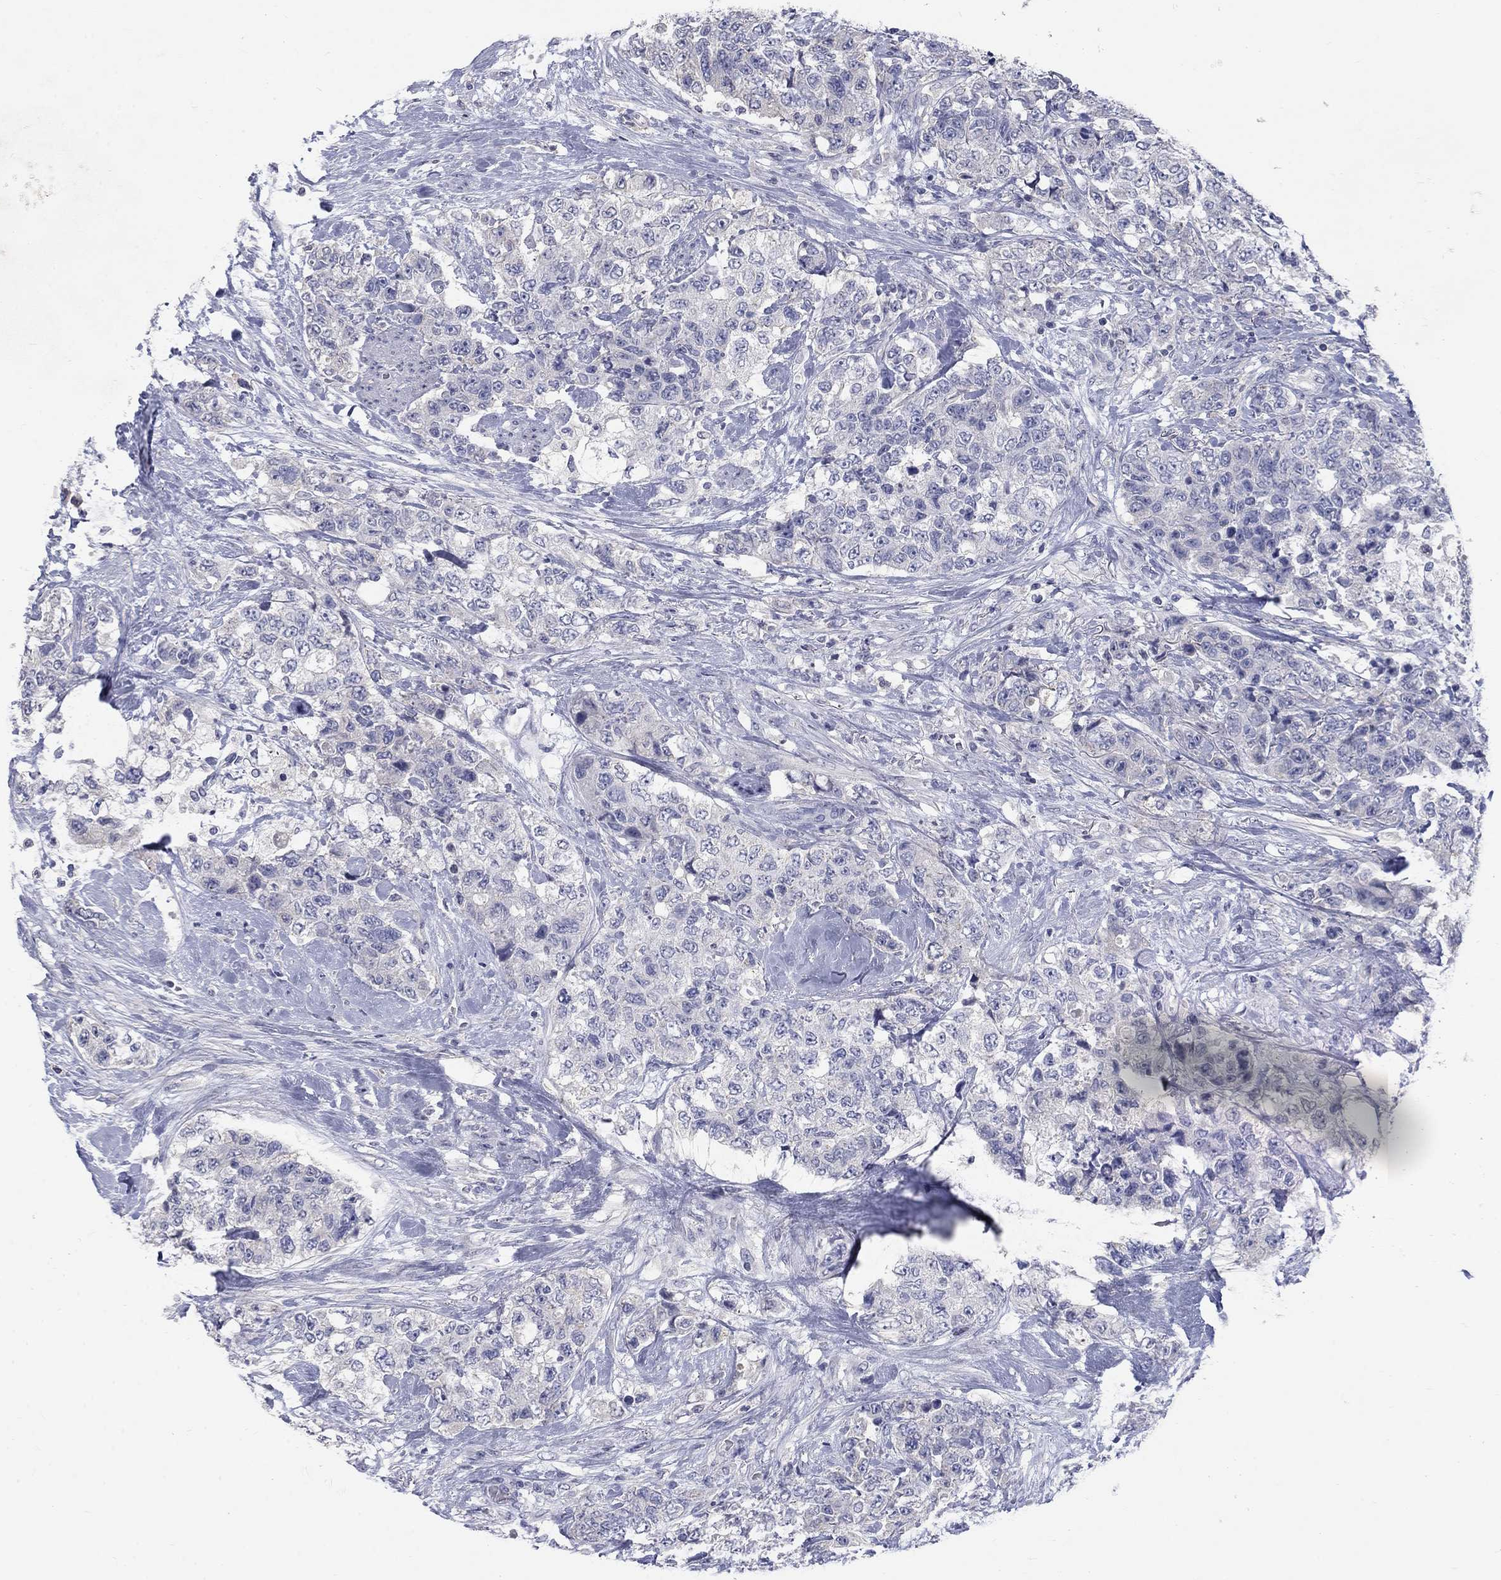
{"staining": {"intensity": "negative", "quantity": "none", "location": "none"}, "tissue": "urothelial cancer", "cell_type": "Tumor cells", "image_type": "cancer", "snomed": [{"axis": "morphology", "description": "Urothelial carcinoma, High grade"}, {"axis": "topography", "description": "Urinary bladder"}], "caption": "Tumor cells show no significant positivity in urothelial cancer. (DAB IHC with hematoxylin counter stain).", "gene": "PTH1R", "patient": {"sex": "female", "age": 78}}